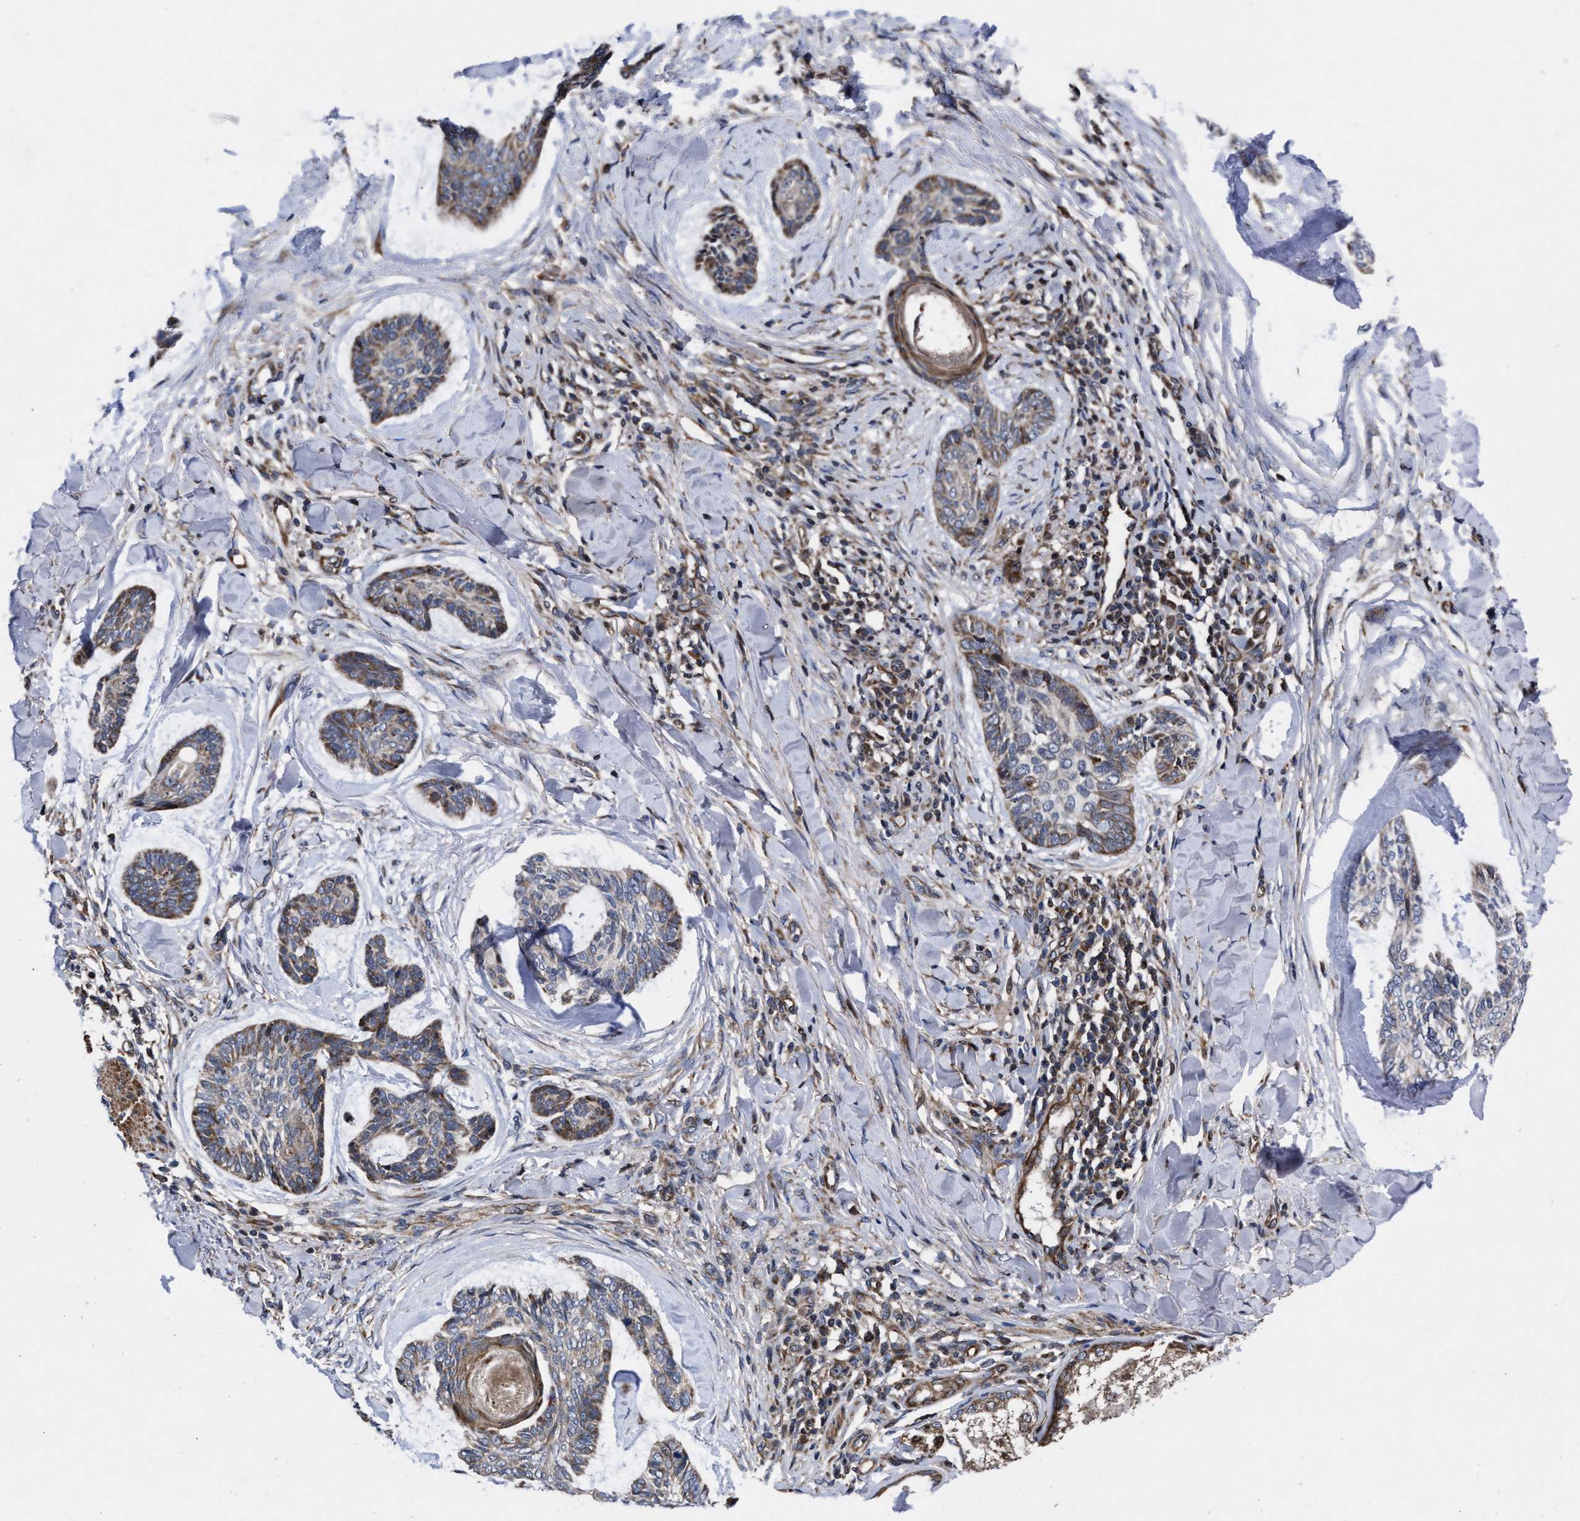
{"staining": {"intensity": "moderate", "quantity": "25%-75%", "location": "cytoplasmic/membranous"}, "tissue": "skin cancer", "cell_type": "Tumor cells", "image_type": "cancer", "snomed": [{"axis": "morphology", "description": "Basal cell carcinoma"}, {"axis": "topography", "description": "Skin"}], "caption": "IHC image of human basal cell carcinoma (skin) stained for a protein (brown), which exhibits medium levels of moderate cytoplasmic/membranous expression in approximately 25%-75% of tumor cells.", "gene": "MRPL50", "patient": {"sex": "male", "age": 43}}